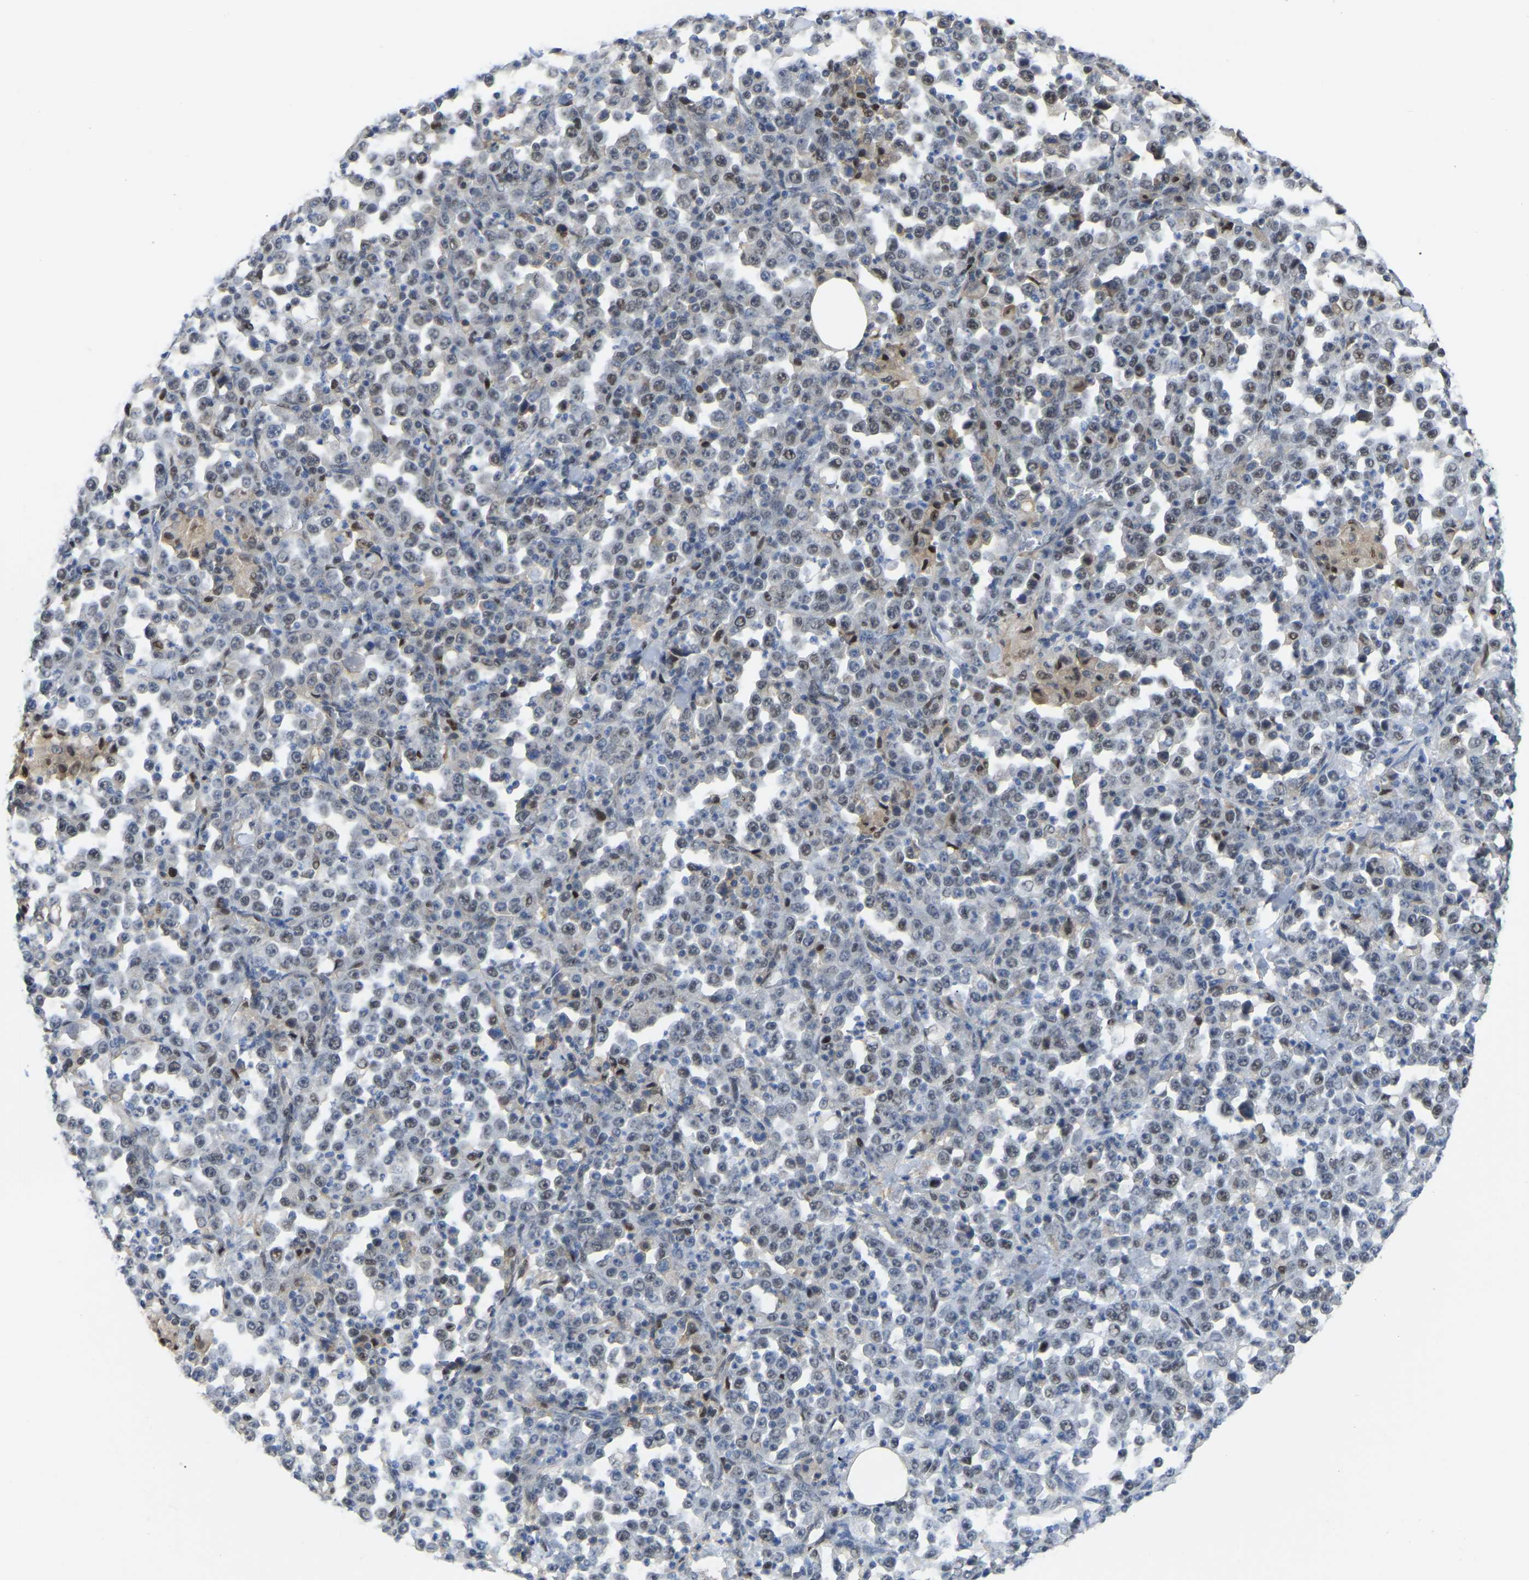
{"staining": {"intensity": "moderate", "quantity": "<25%", "location": "nuclear"}, "tissue": "stomach cancer", "cell_type": "Tumor cells", "image_type": "cancer", "snomed": [{"axis": "morphology", "description": "Normal tissue, NOS"}, {"axis": "morphology", "description": "Adenocarcinoma, NOS"}, {"axis": "topography", "description": "Stomach, upper"}, {"axis": "topography", "description": "Stomach"}], "caption": "This is a photomicrograph of immunohistochemistry staining of stomach cancer, which shows moderate staining in the nuclear of tumor cells.", "gene": "KLRG2", "patient": {"sex": "male", "age": 59}}